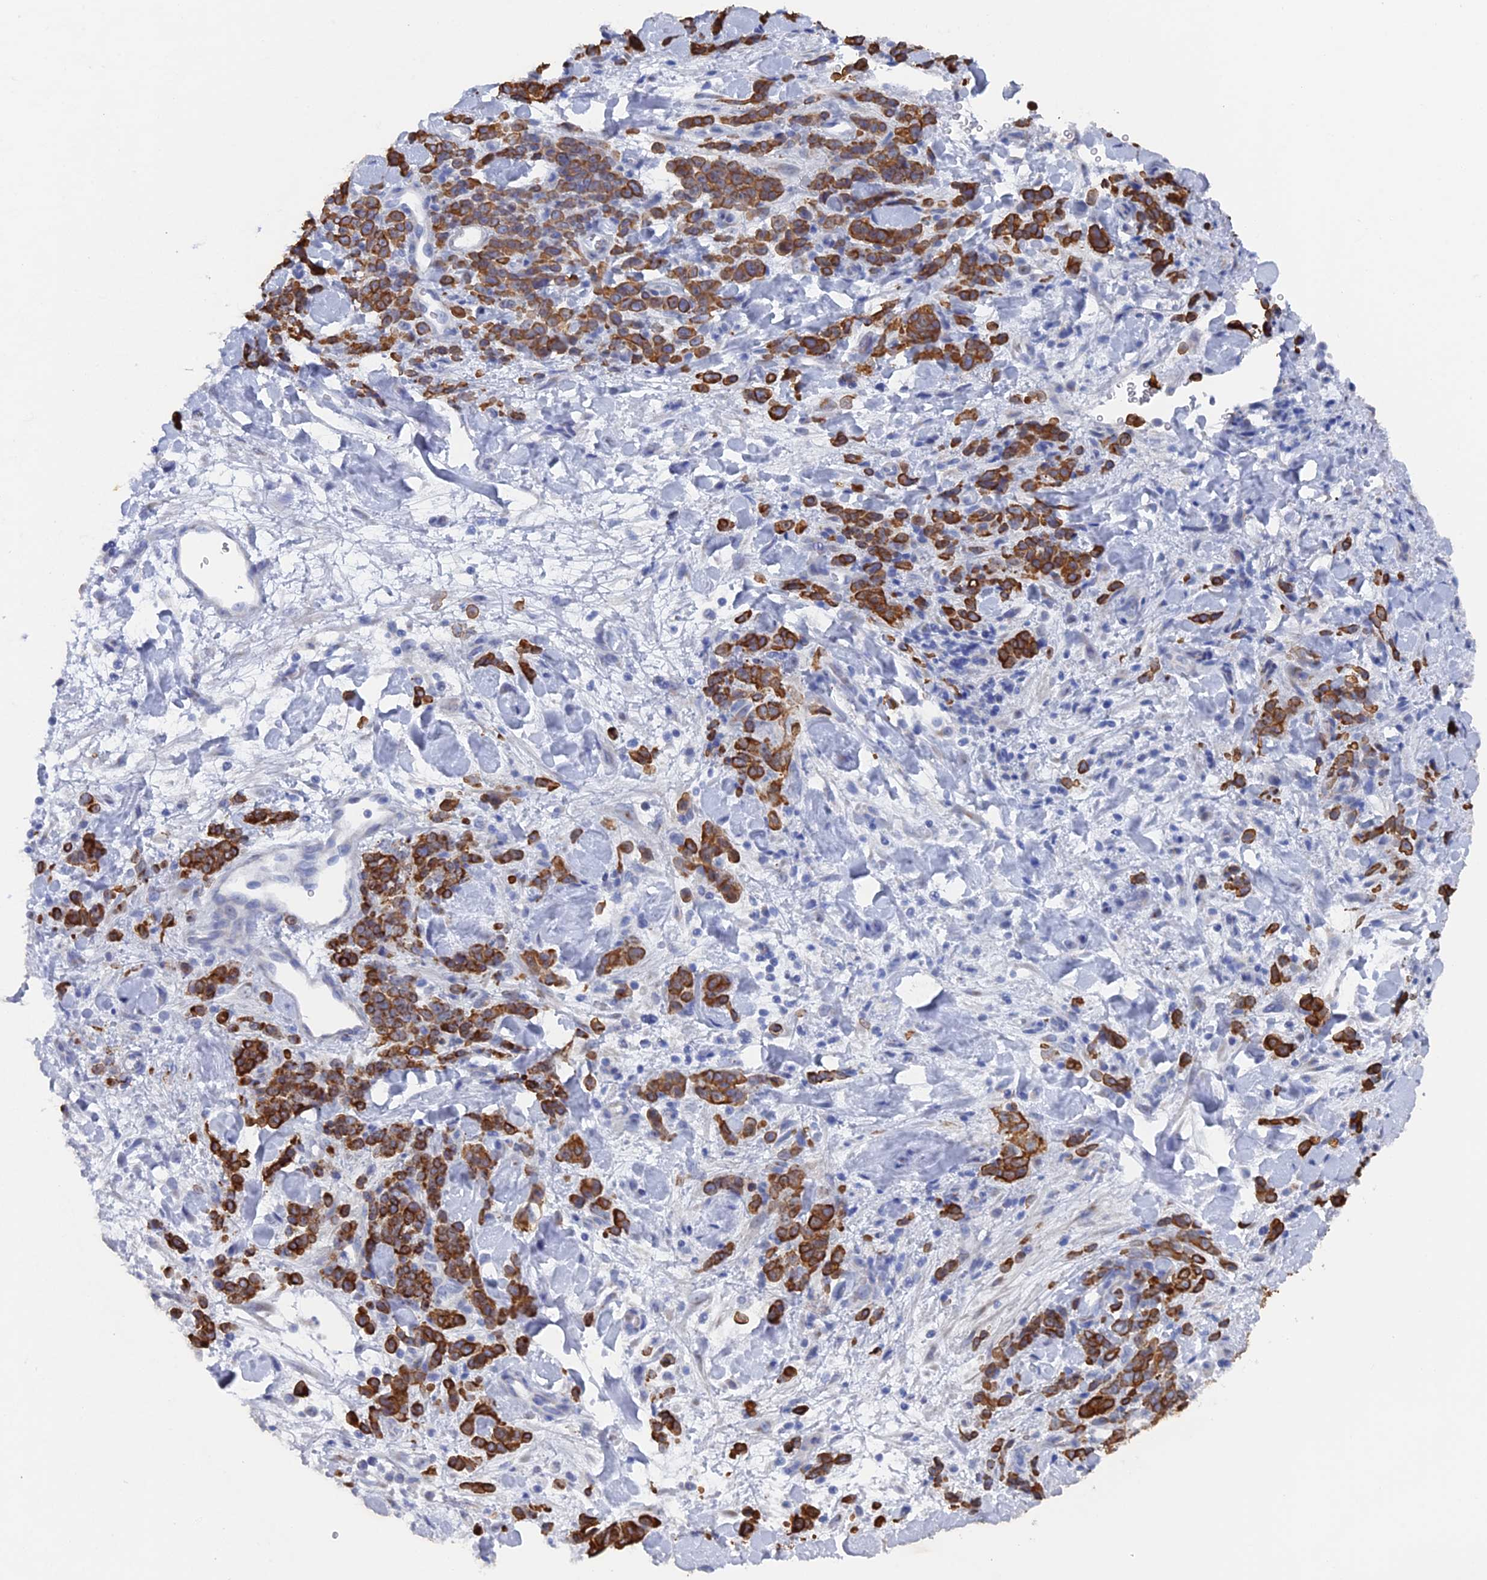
{"staining": {"intensity": "strong", "quantity": ">75%", "location": "cytoplasmic/membranous"}, "tissue": "stomach cancer", "cell_type": "Tumor cells", "image_type": "cancer", "snomed": [{"axis": "morphology", "description": "Normal tissue, NOS"}, {"axis": "morphology", "description": "Adenocarcinoma, NOS"}, {"axis": "topography", "description": "Stomach"}], "caption": "Stomach cancer stained with IHC demonstrates strong cytoplasmic/membranous staining in approximately >75% of tumor cells.", "gene": "SRFBP1", "patient": {"sex": "male", "age": 82}}